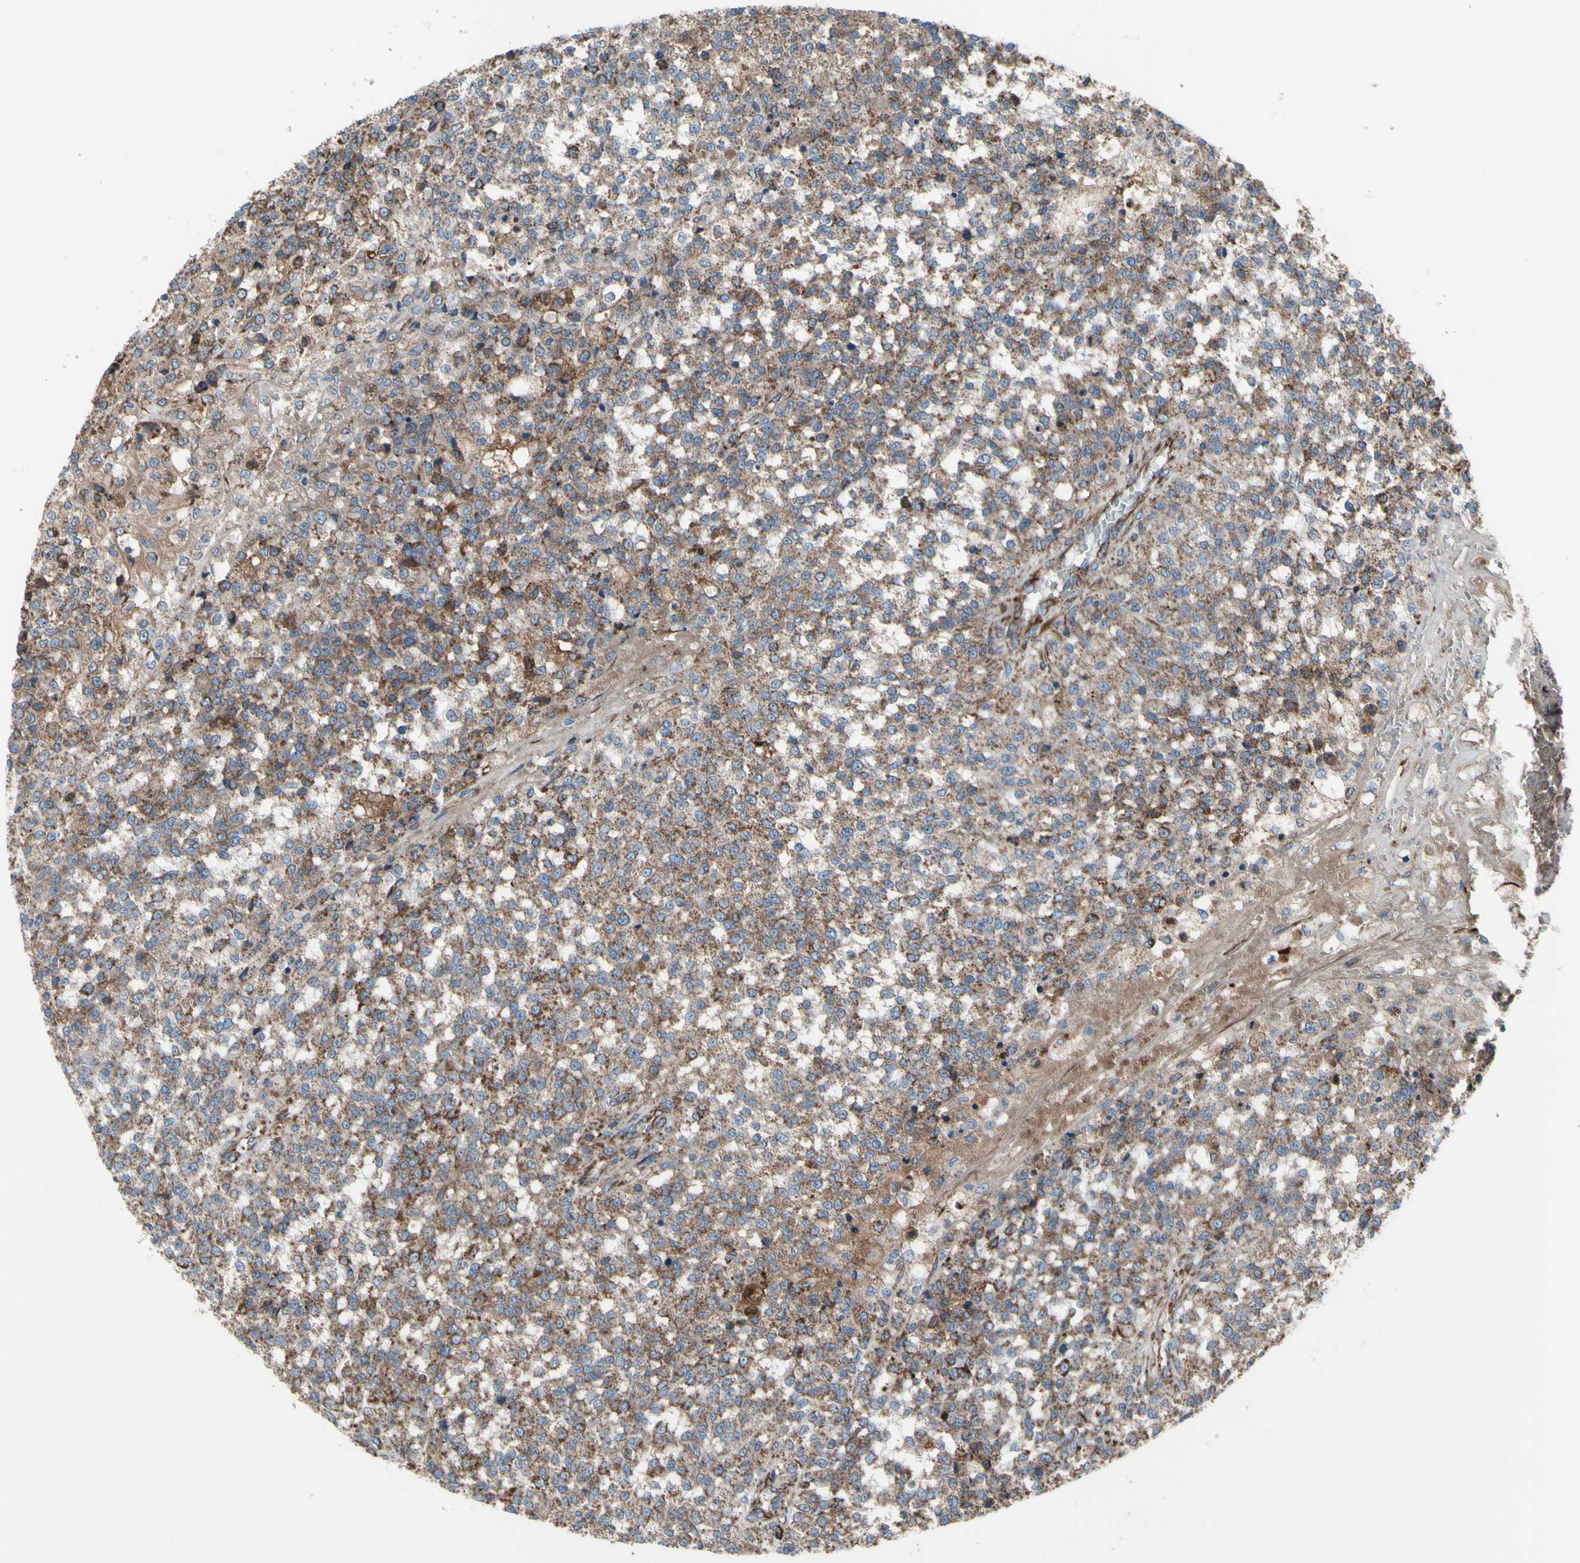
{"staining": {"intensity": "moderate", "quantity": ">75%", "location": "cytoplasmic/membranous"}, "tissue": "testis cancer", "cell_type": "Tumor cells", "image_type": "cancer", "snomed": [{"axis": "morphology", "description": "Seminoma, NOS"}, {"axis": "topography", "description": "Testis"}], "caption": "Testis cancer tissue displays moderate cytoplasmic/membranous positivity in about >75% of tumor cells, visualized by immunohistochemistry.", "gene": "EMC7", "patient": {"sex": "male", "age": 59}}